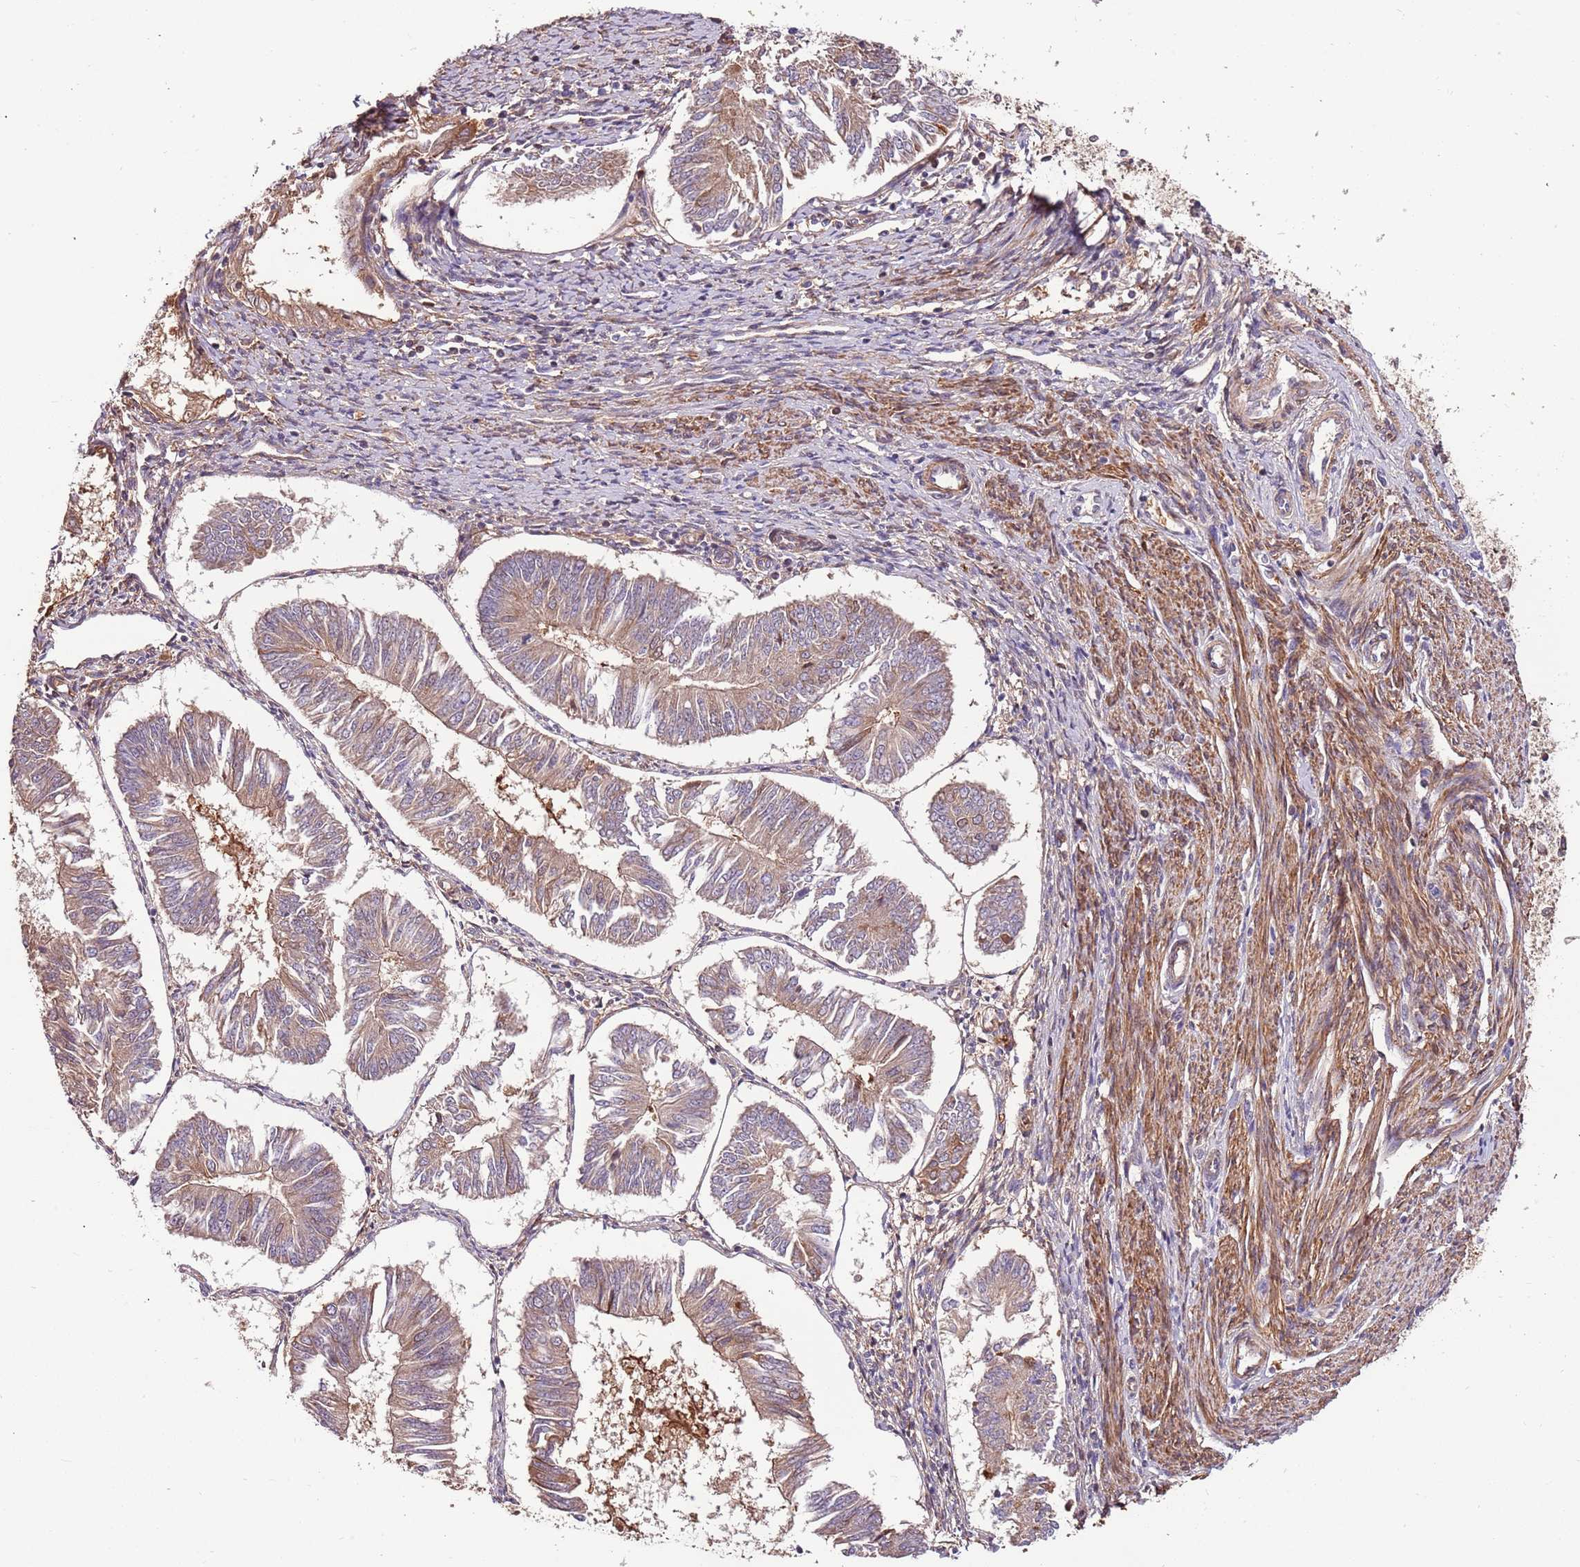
{"staining": {"intensity": "moderate", "quantity": "25%-75%", "location": "cytoplasmic/membranous"}, "tissue": "endometrial cancer", "cell_type": "Tumor cells", "image_type": "cancer", "snomed": [{"axis": "morphology", "description": "Adenocarcinoma, NOS"}, {"axis": "topography", "description": "Endometrium"}], "caption": "There is medium levels of moderate cytoplasmic/membranous expression in tumor cells of adenocarcinoma (endometrial), as demonstrated by immunohistochemical staining (brown color).", "gene": "DENR", "patient": {"sex": "female", "age": 58}}